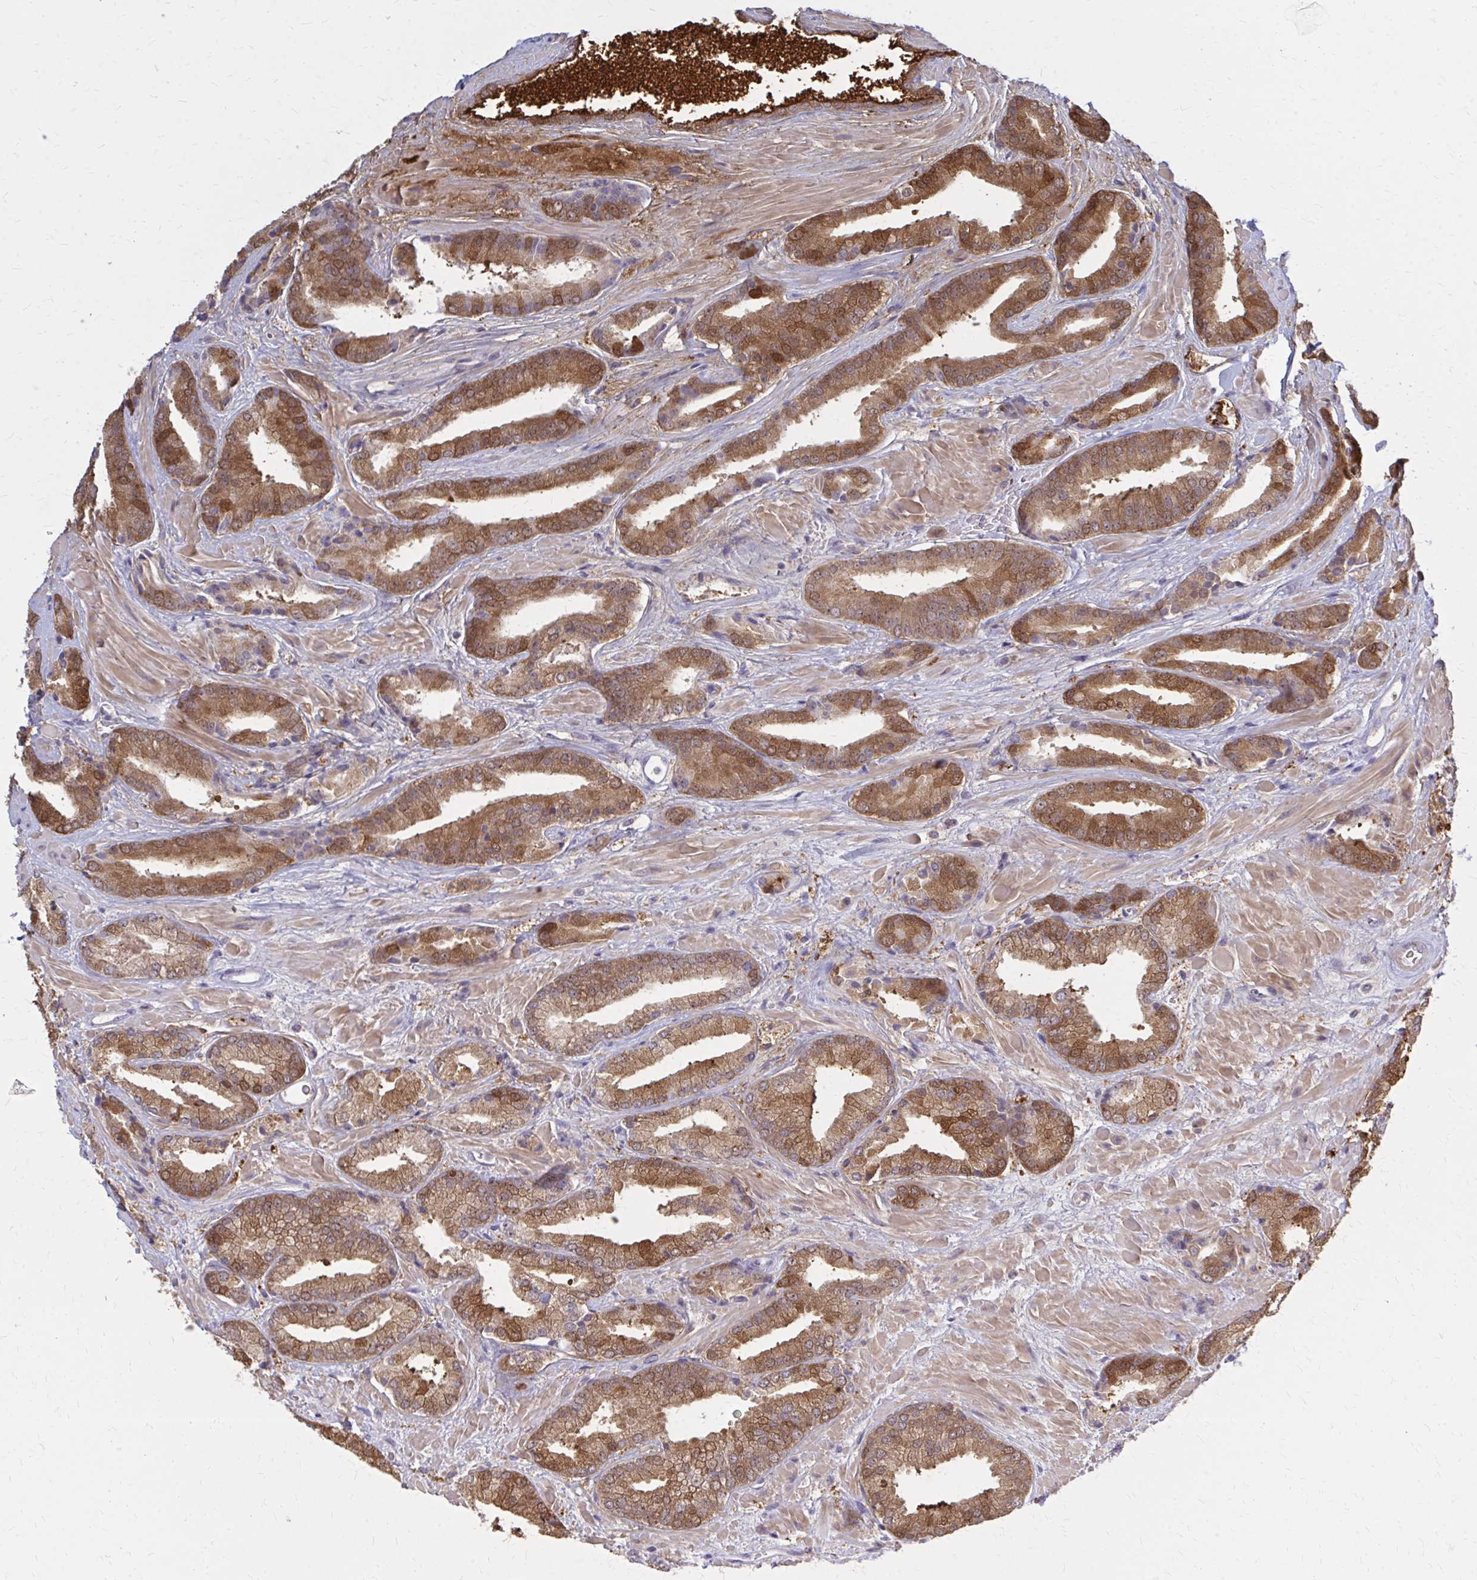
{"staining": {"intensity": "moderate", "quantity": ">75%", "location": "cytoplasmic/membranous"}, "tissue": "prostate cancer", "cell_type": "Tumor cells", "image_type": "cancer", "snomed": [{"axis": "morphology", "description": "Adenocarcinoma, High grade"}, {"axis": "topography", "description": "Prostate"}], "caption": "Immunohistochemistry (IHC) (DAB) staining of prostate adenocarcinoma (high-grade) reveals moderate cytoplasmic/membranous protein expression in about >75% of tumor cells.", "gene": "DBI", "patient": {"sex": "male", "age": 56}}